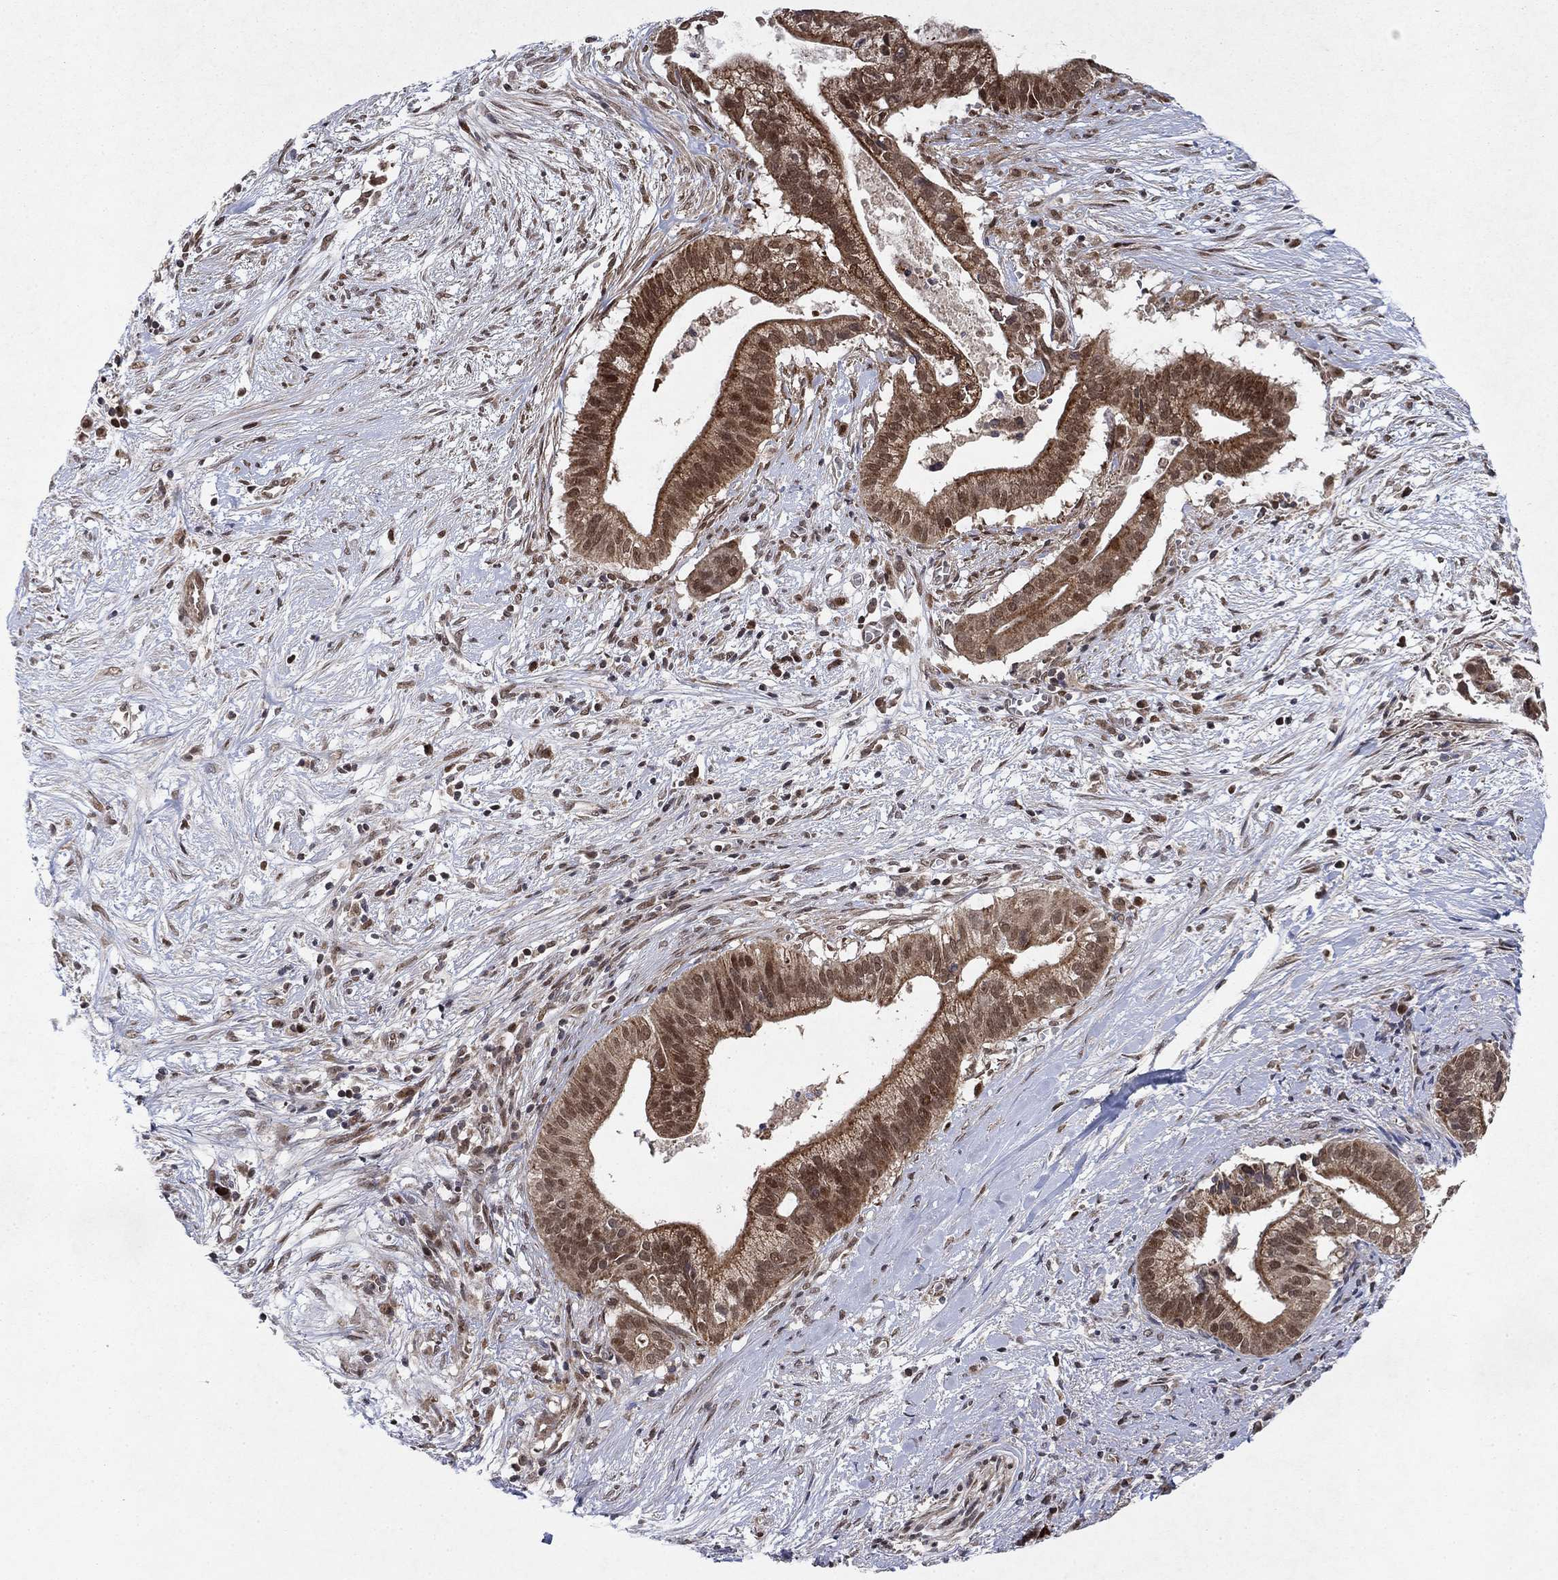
{"staining": {"intensity": "moderate", "quantity": ">75%", "location": "cytoplasmic/membranous,nuclear"}, "tissue": "pancreatic cancer", "cell_type": "Tumor cells", "image_type": "cancer", "snomed": [{"axis": "morphology", "description": "Adenocarcinoma, NOS"}, {"axis": "topography", "description": "Pancreas"}], "caption": "Human pancreatic adenocarcinoma stained for a protein (brown) displays moderate cytoplasmic/membranous and nuclear positive expression in about >75% of tumor cells.", "gene": "PRICKLE4", "patient": {"sex": "male", "age": 61}}